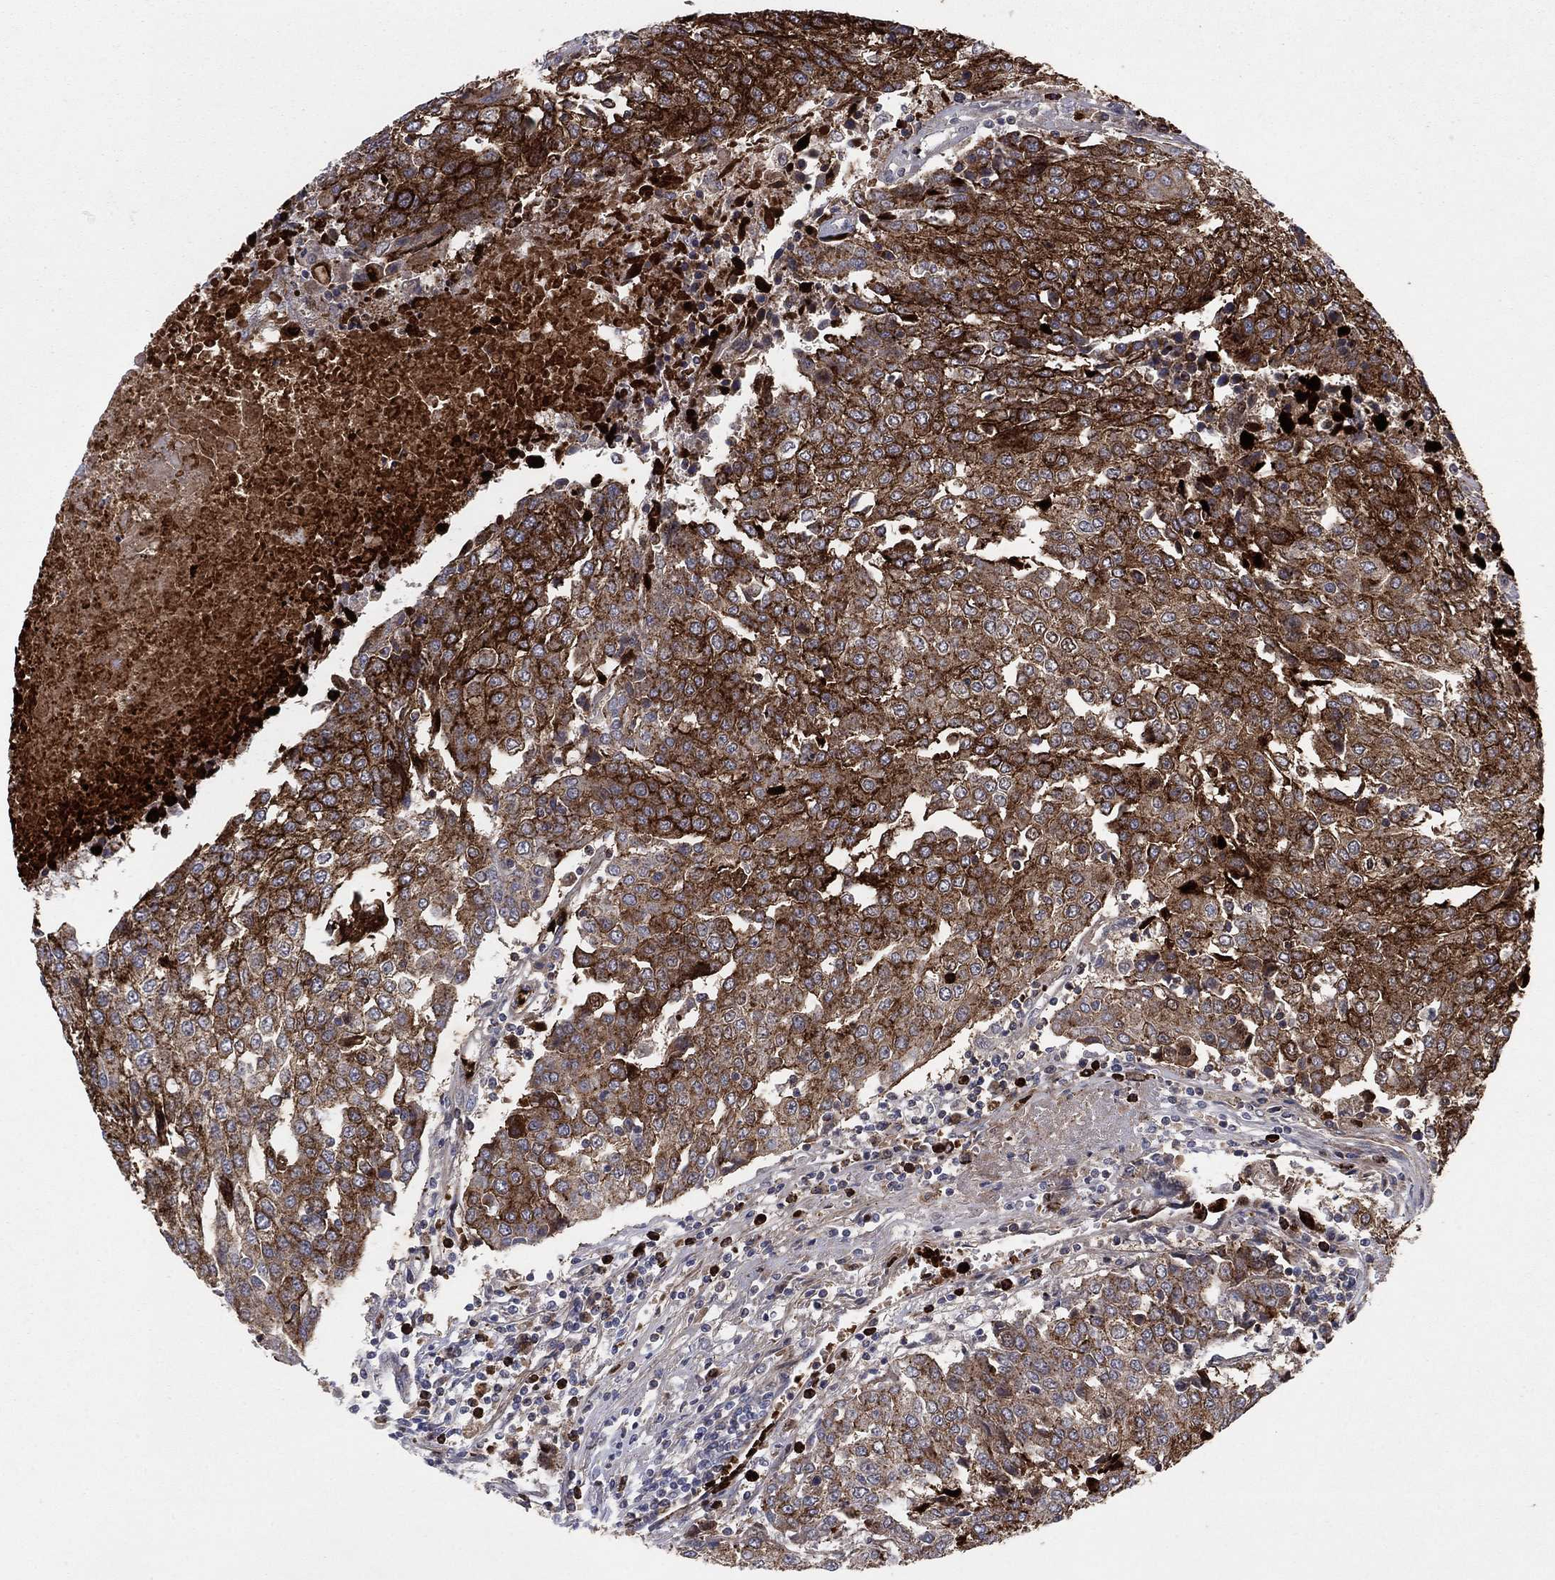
{"staining": {"intensity": "strong", "quantity": "25%-75%", "location": "cytoplasmic/membranous"}, "tissue": "urothelial cancer", "cell_type": "Tumor cells", "image_type": "cancer", "snomed": [{"axis": "morphology", "description": "Urothelial carcinoma, High grade"}, {"axis": "topography", "description": "Urinary bladder"}], "caption": "Immunohistochemical staining of urothelial cancer shows high levels of strong cytoplasmic/membranous expression in approximately 25%-75% of tumor cells. (DAB (3,3'-diaminobenzidine) IHC with brightfield microscopy, high magnification).", "gene": "SDC1", "patient": {"sex": "female", "age": 85}}